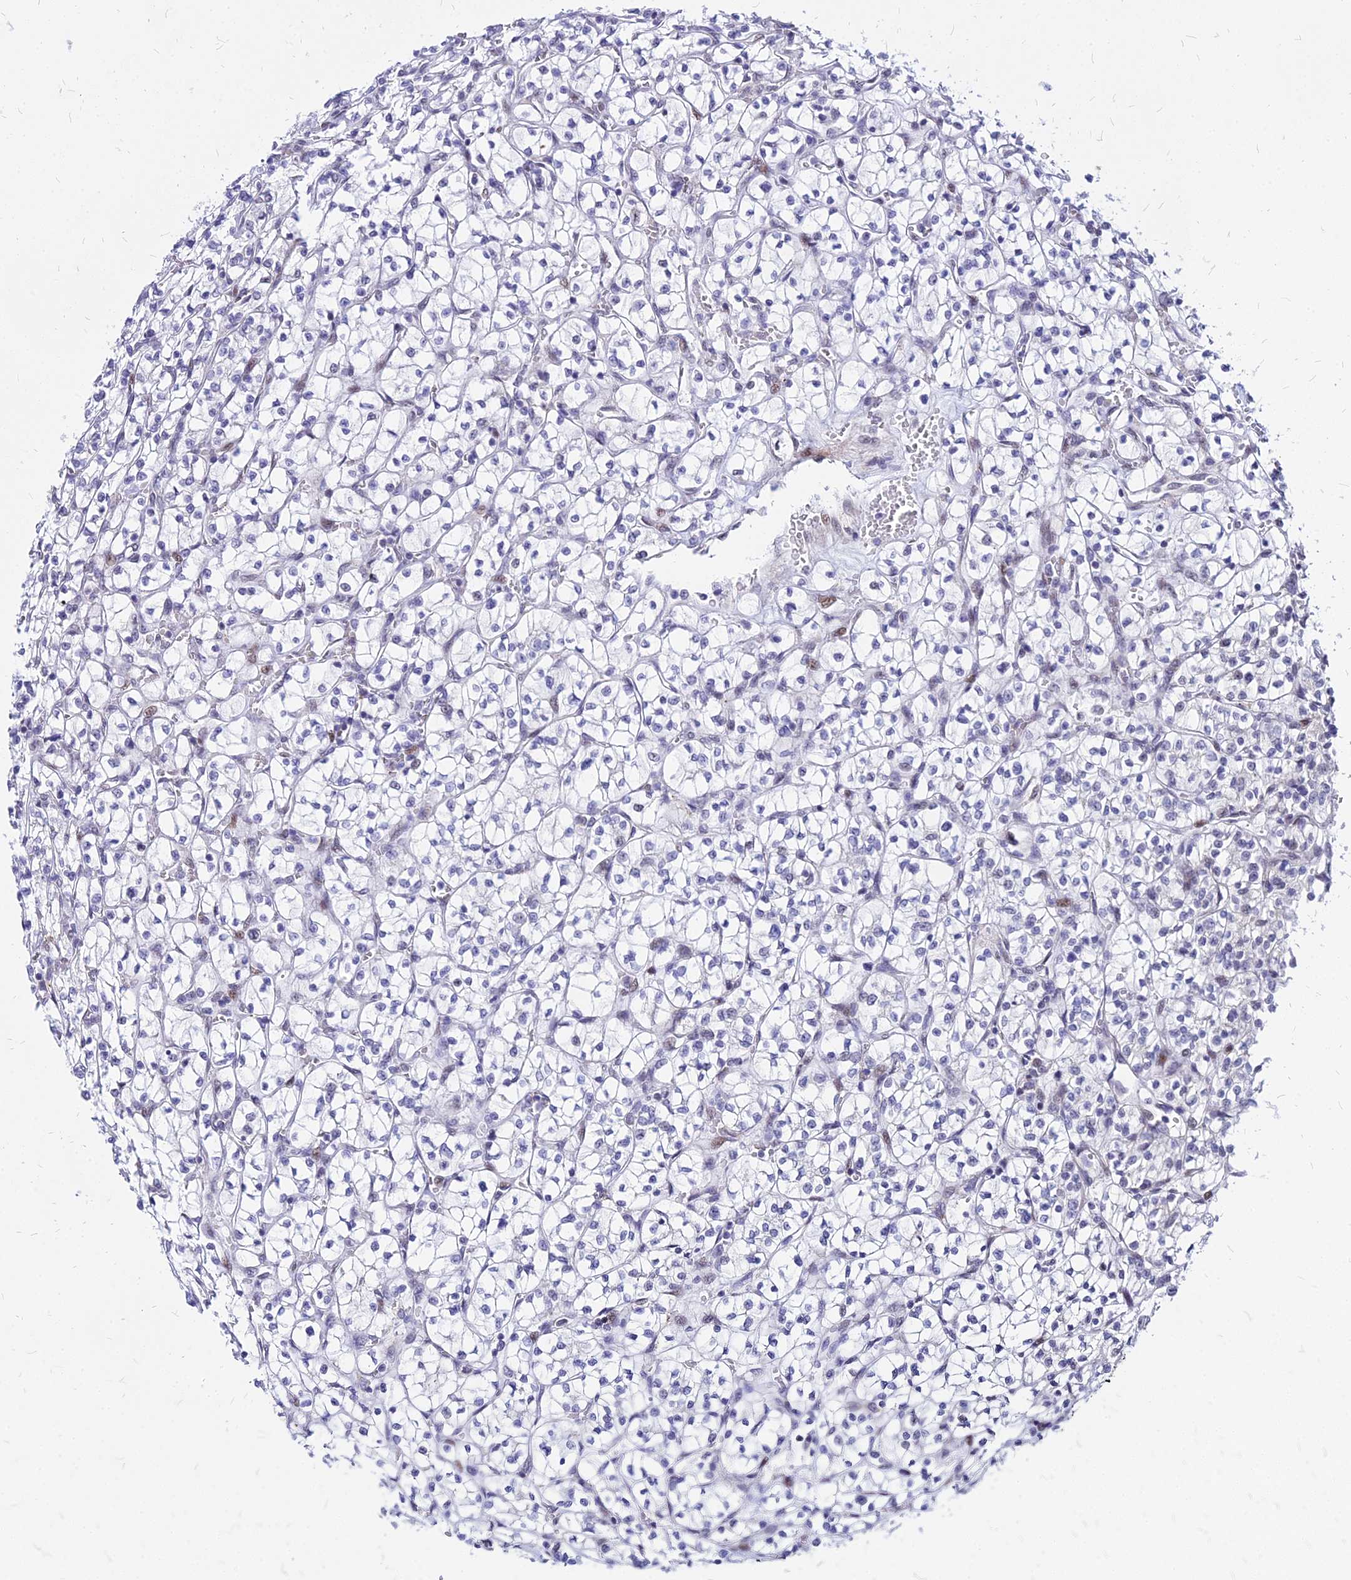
{"staining": {"intensity": "negative", "quantity": "none", "location": "none"}, "tissue": "renal cancer", "cell_type": "Tumor cells", "image_type": "cancer", "snomed": [{"axis": "morphology", "description": "Adenocarcinoma, NOS"}, {"axis": "topography", "description": "Kidney"}], "caption": "Immunohistochemistry (IHC) of human renal cancer (adenocarcinoma) shows no staining in tumor cells.", "gene": "FDX2", "patient": {"sex": "female", "age": 64}}